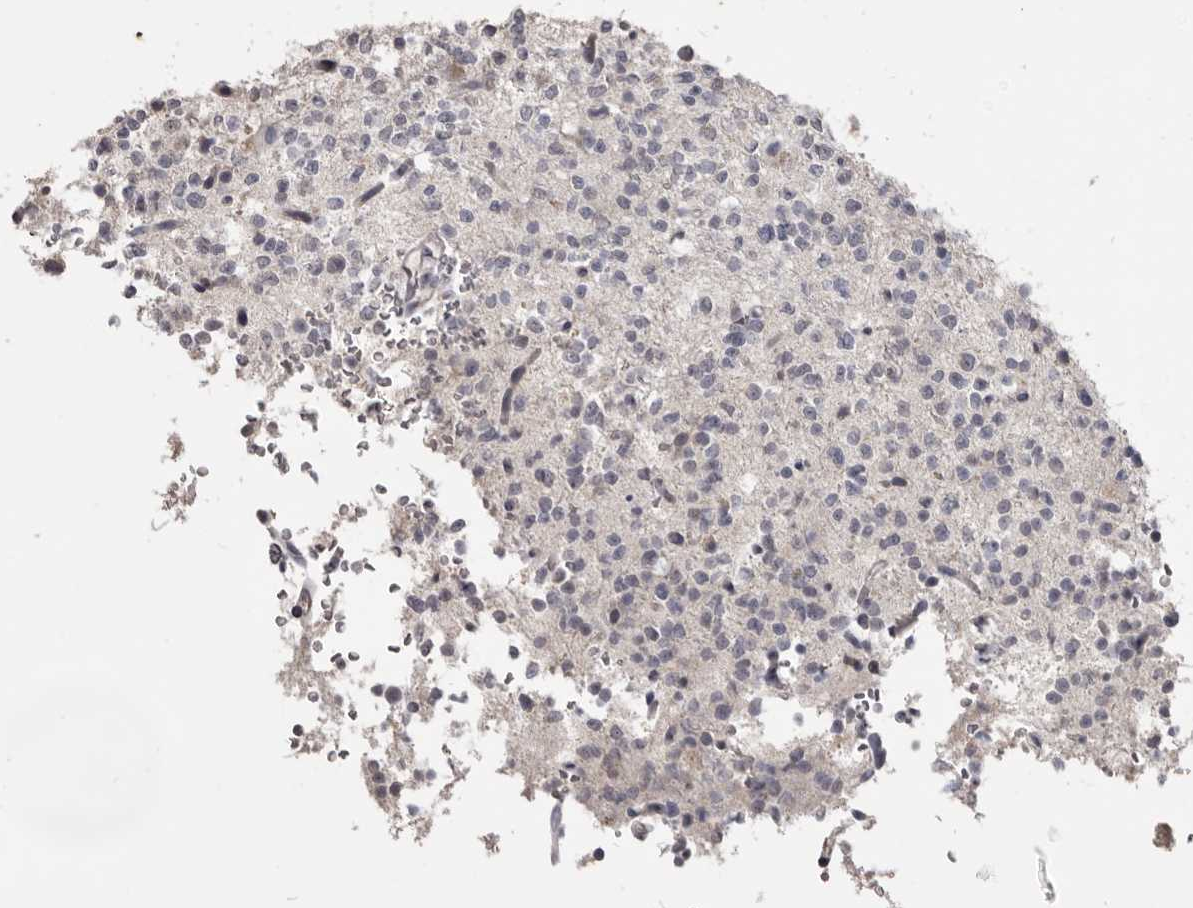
{"staining": {"intensity": "negative", "quantity": "none", "location": "none"}, "tissue": "glioma", "cell_type": "Tumor cells", "image_type": "cancer", "snomed": [{"axis": "morphology", "description": "Glioma, malignant, High grade"}, {"axis": "topography", "description": "Brain"}], "caption": "Immunohistochemistry photomicrograph of neoplastic tissue: human malignant glioma (high-grade) stained with DAB reveals no significant protein staining in tumor cells. Brightfield microscopy of immunohistochemistry stained with DAB (3,3'-diaminobenzidine) (brown) and hematoxylin (blue), captured at high magnification.", "gene": "CGN", "patient": {"sex": "female", "age": 62}}